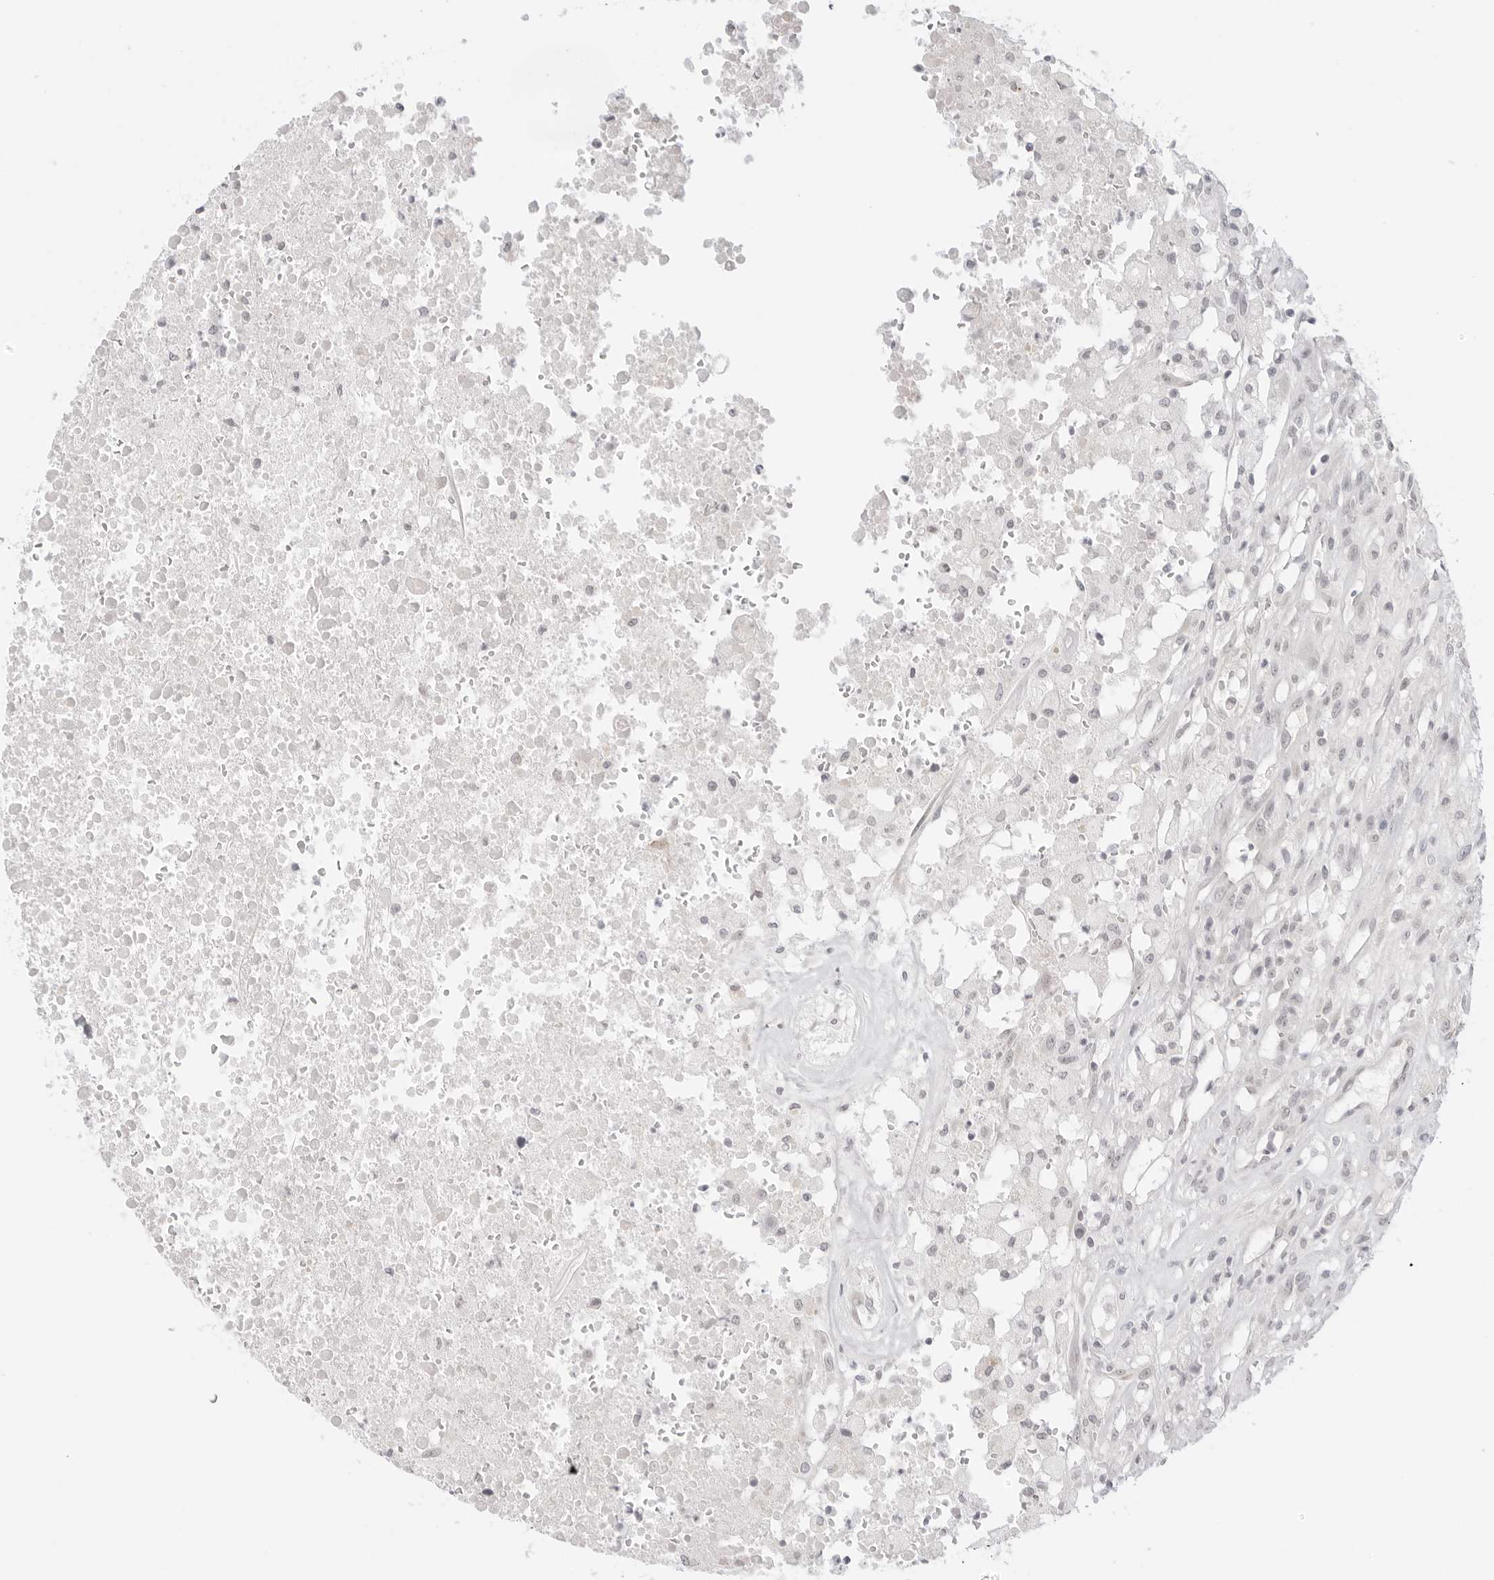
{"staining": {"intensity": "weak", "quantity": "<25%", "location": "nuclear"}, "tissue": "head and neck cancer", "cell_type": "Tumor cells", "image_type": "cancer", "snomed": [{"axis": "morphology", "description": "Squamous cell carcinoma, NOS"}, {"axis": "topography", "description": "Head-Neck"}], "caption": "High power microscopy photomicrograph of an immunohistochemistry (IHC) histopathology image of head and neck cancer, revealing no significant positivity in tumor cells.", "gene": "MED18", "patient": {"sex": "male", "age": 66}}